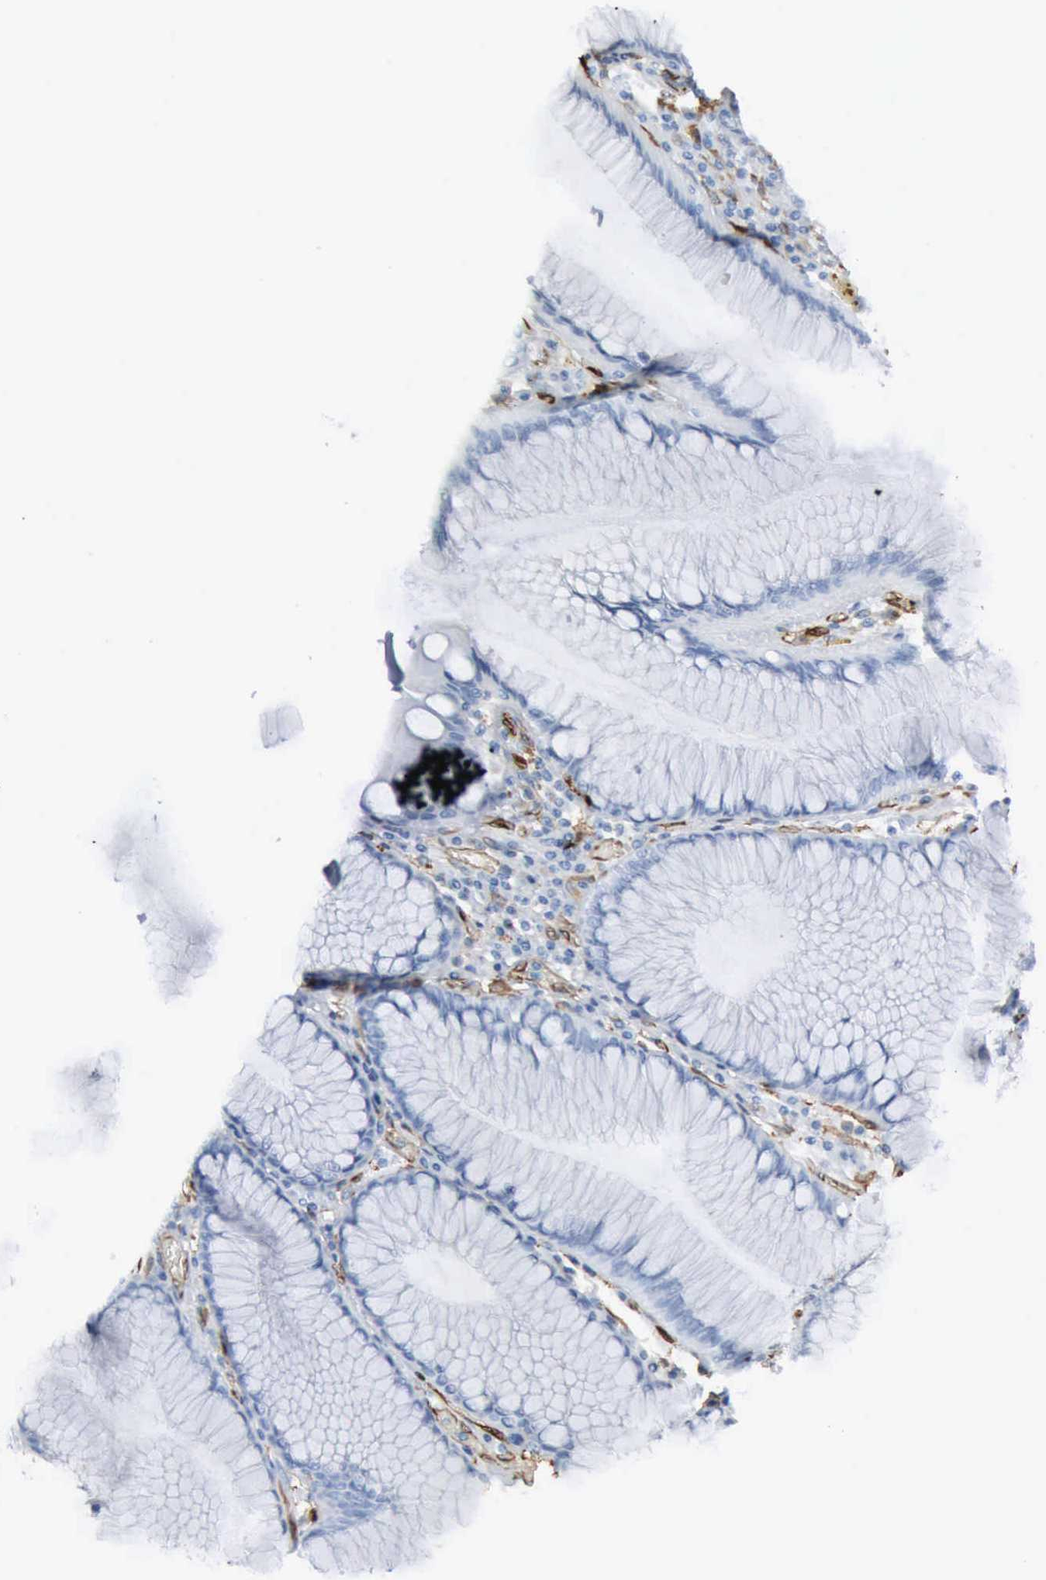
{"staining": {"intensity": "negative", "quantity": "none", "location": "none"}, "tissue": "stomach", "cell_type": "Glandular cells", "image_type": "normal", "snomed": [{"axis": "morphology", "description": "Normal tissue, NOS"}, {"axis": "topography", "description": "Stomach, lower"}], "caption": "Immunohistochemistry (IHC) image of unremarkable human stomach stained for a protein (brown), which displays no staining in glandular cells. Brightfield microscopy of immunohistochemistry stained with DAB (3,3'-diaminobenzidine) (brown) and hematoxylin (blue), captured at high magnification.", "gene": "FSCN1", "patient": {"sex": "female", "age": 93}}